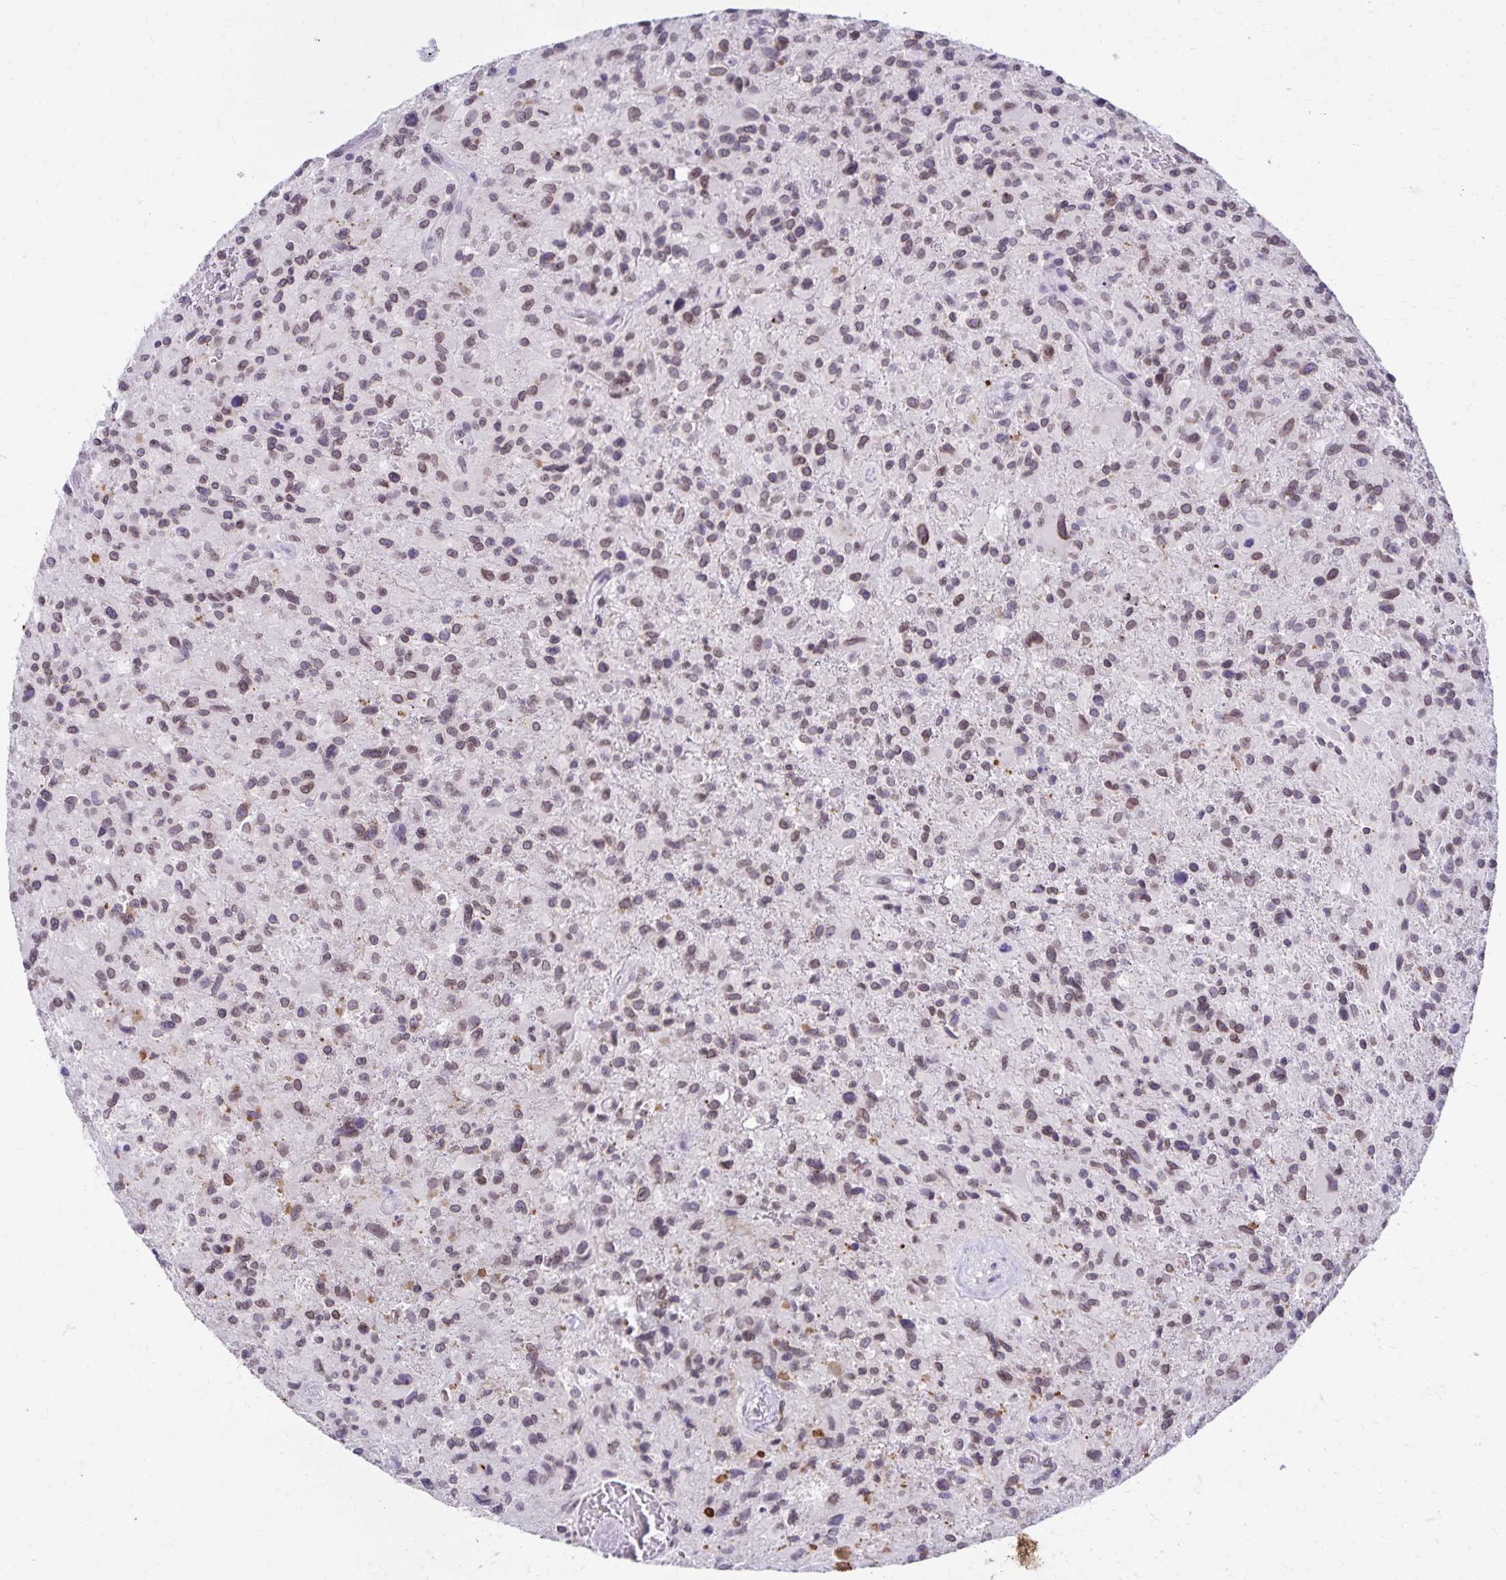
{"staining": {"intensity": "weak", "quantity": "25%-75%", "location": "nuclear"}, "tissue": "glioma", "cell_type": "Tumor cells", "image_type": "cancer", "snomed": [{"axis": "morphology", "description": "Glioma, malignant, High grade"}, {"axis": "topography", "description": "Brain"}], "caption": "Human malignant glioma (high-grade) stained with a brown dye shows weak nuclear positive positivity in approximately 25%-75% of tumor cells.", "gene": "FAM166C", "patient": {"sex": "male", "age": 63}}